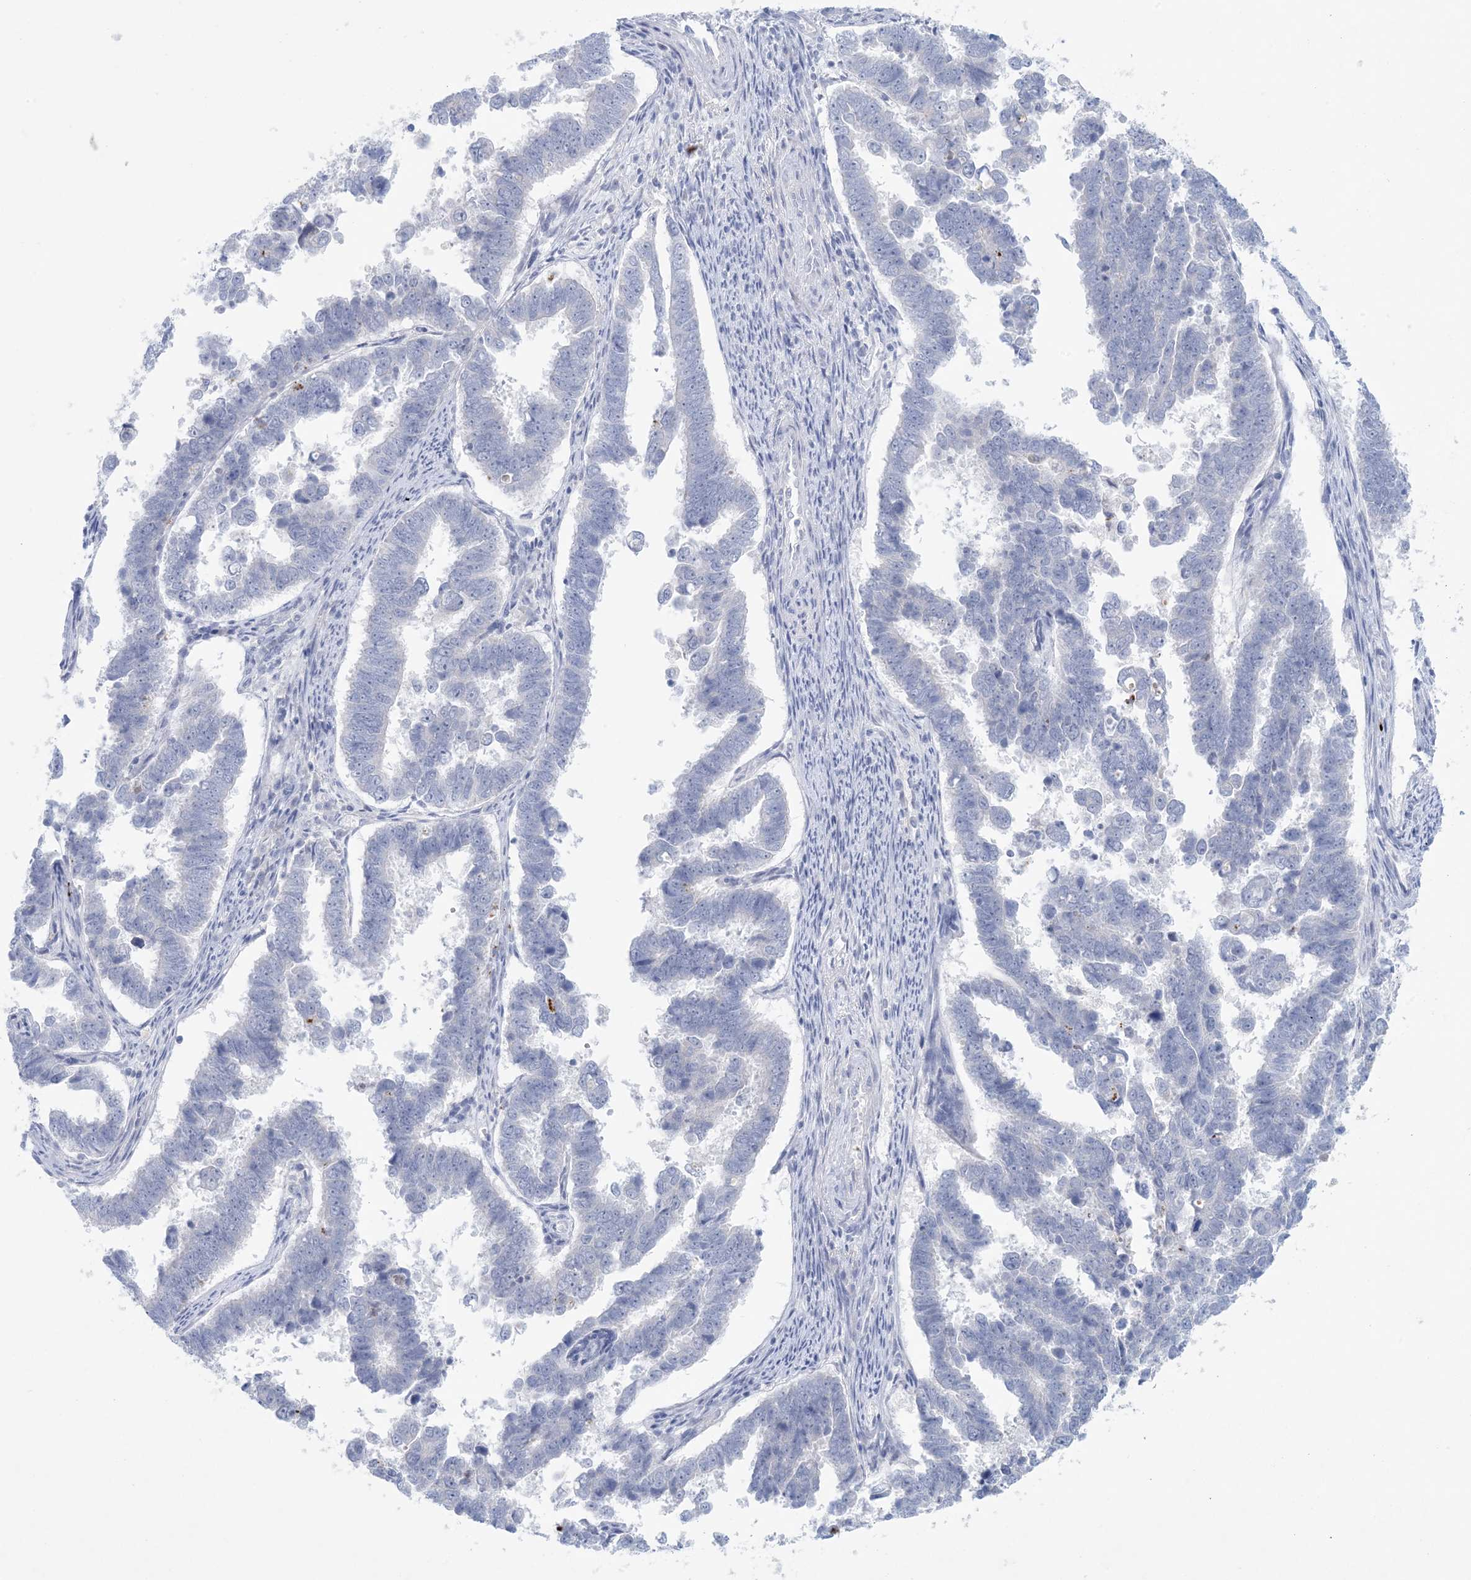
{"staining": {"intensity": "negative", "quantity": "none", "location": "none"}, "tissue": "endometrial cancer", "cell_type": "Tumor cells", "image_type": "cancer", "snomed": [{"axis": "morphology", "description": "Adenocarcinoma, NOS"}, {"axis": "topography", "description": "Endometrium"}], "caption": "Immunohistochemical staining of human adenocarcinoma (endometrial) reveals no significant expression in tumor cells.", "gene": "GABRG1", "patient": {"sex": "female", "age": 75}}